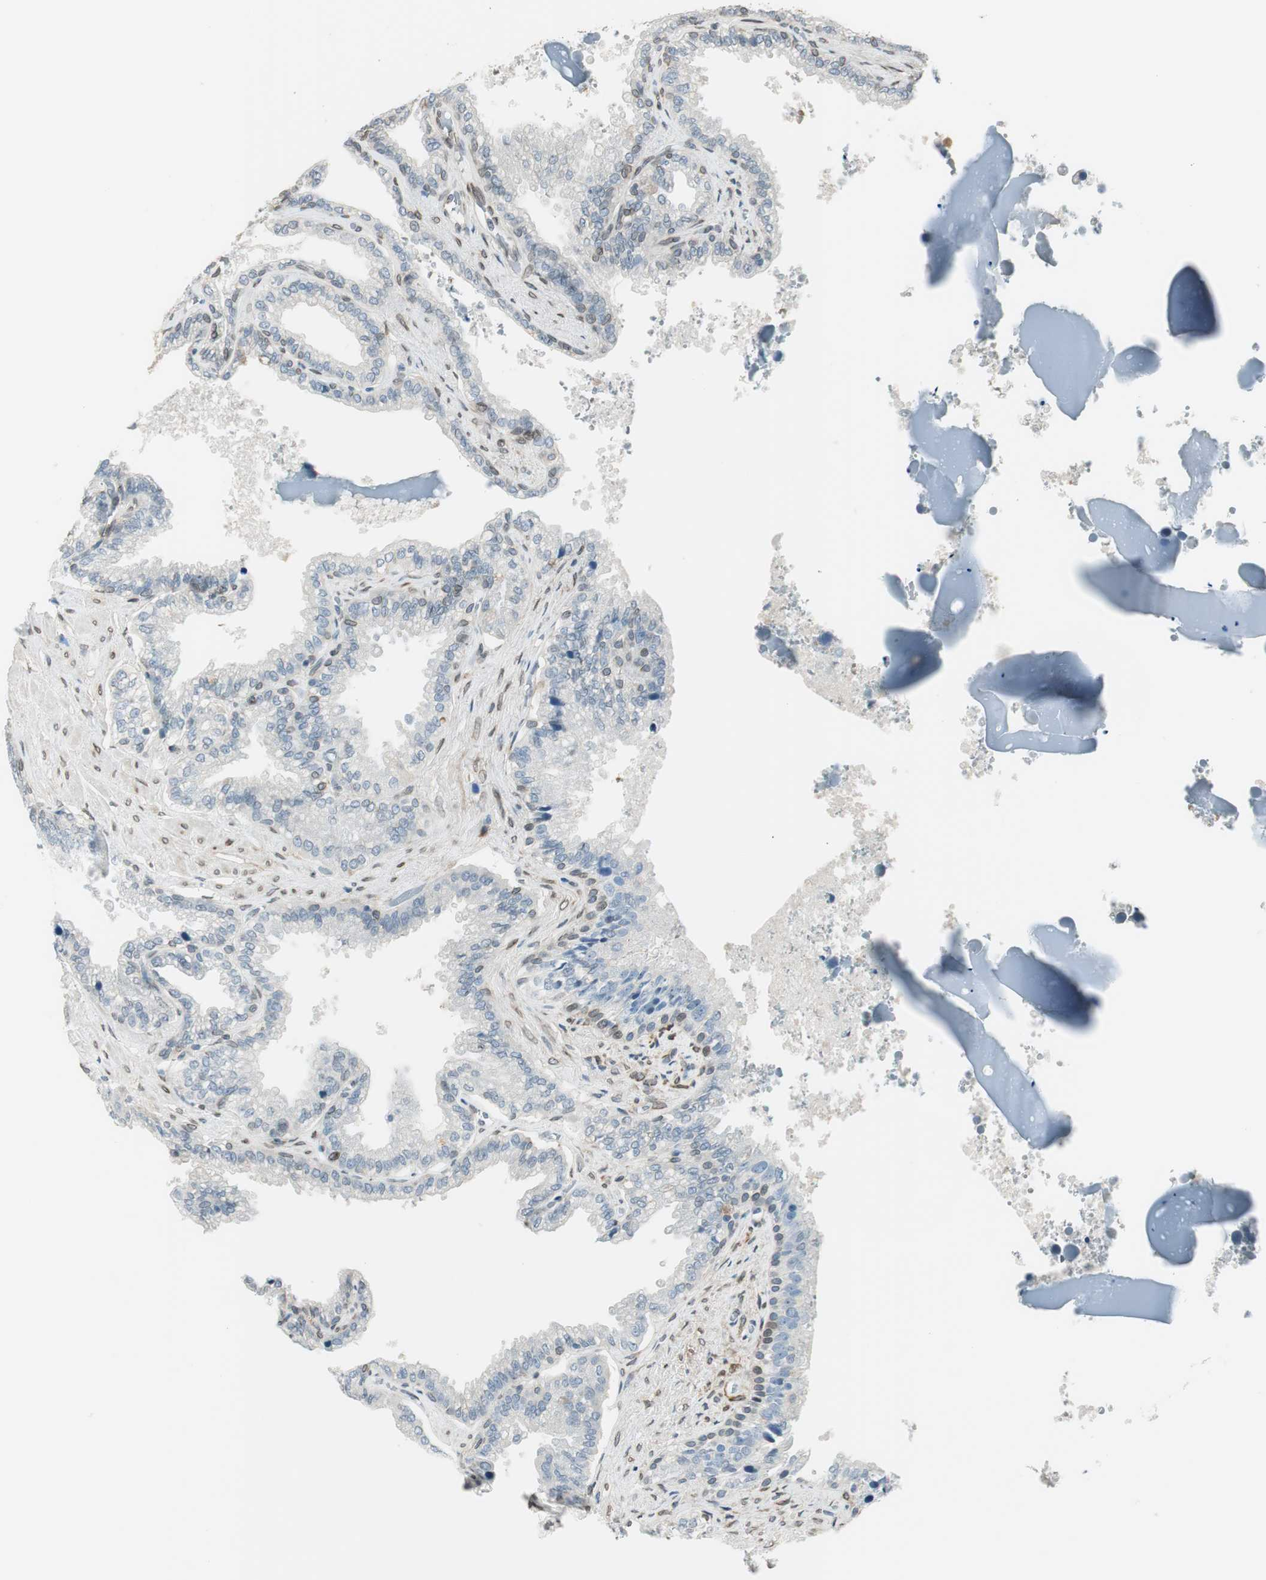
{"staining": {"intensity": "negative", "quantity": "none", "location": "none"}, "tissue": "seminal vesicle", "cell_type": "Glandular cells", "image_type": "normal", "snomed": [{"axis": "morphology", "description": "Normal tissue, NOS"}, {"axis": "topography", "description": "Seminal veicle"}], "caption": "Immunohistochemistry histopathology image of normal human seminal vesicle stained for a protein (brown), which demonstrates no expression in glandular cells.", "gene": "TMEM260", "patient": {"sex": "male", "age": 46}}